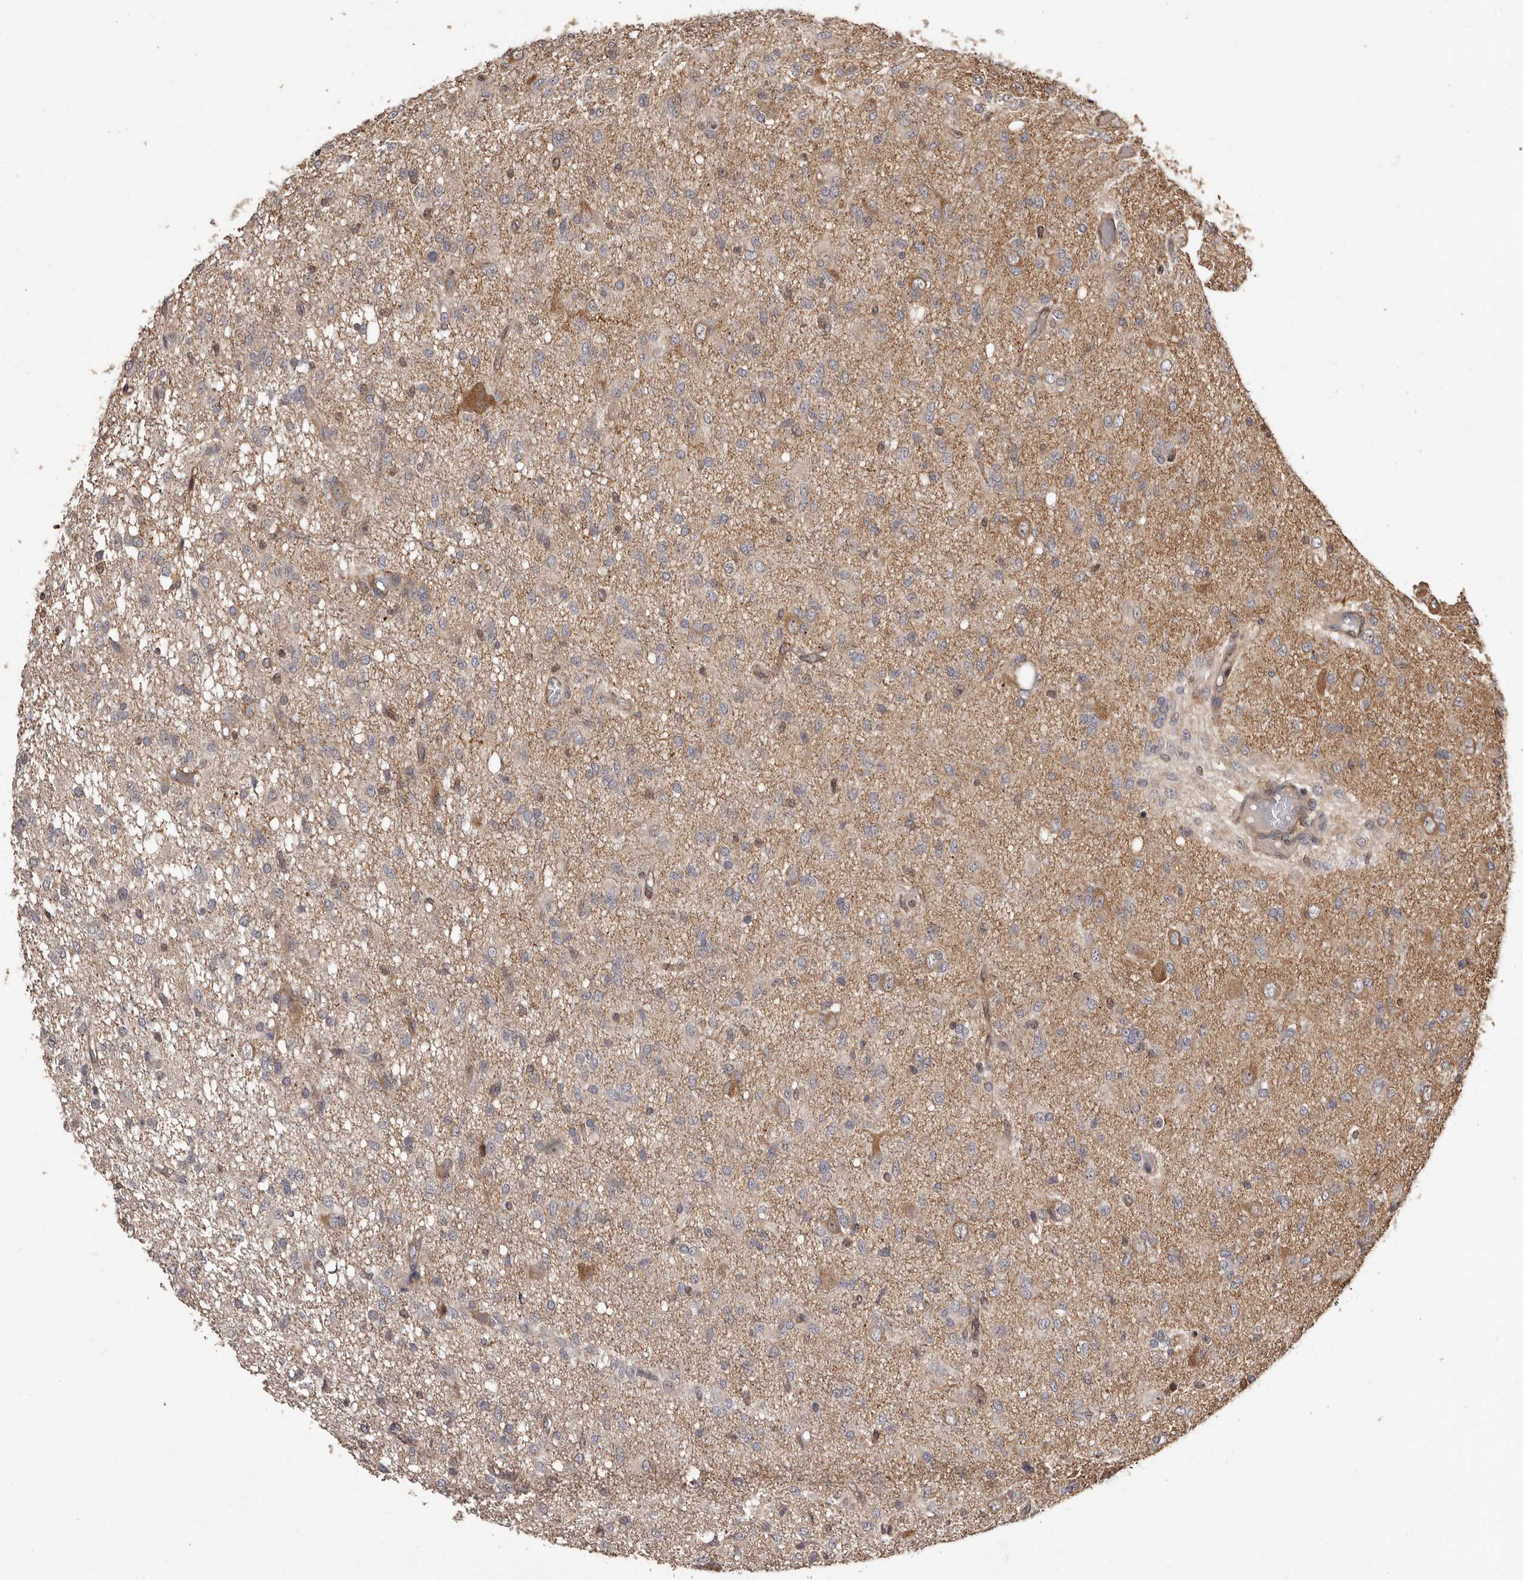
{"staining": {"intensity": "weak", "quantity": "<25%", "location": "cytoplasmic/membranous"}, "tissue": "glioma", "cell_type": "Tumor cells", "image_type": "cancer", "snomed": [{"axis": "morphology", "description": "Glioma, malignant, High grade"}, {"axis": "topography", "description": "Brain"}], "caption": "Histopathology image shows no significant protein positivity in tumor cells of malignant glioma (high-grade). Nuclei are stained in blue.", "gene": "ZCCHC7", "patient": {"sex": "female", "age": 59}}